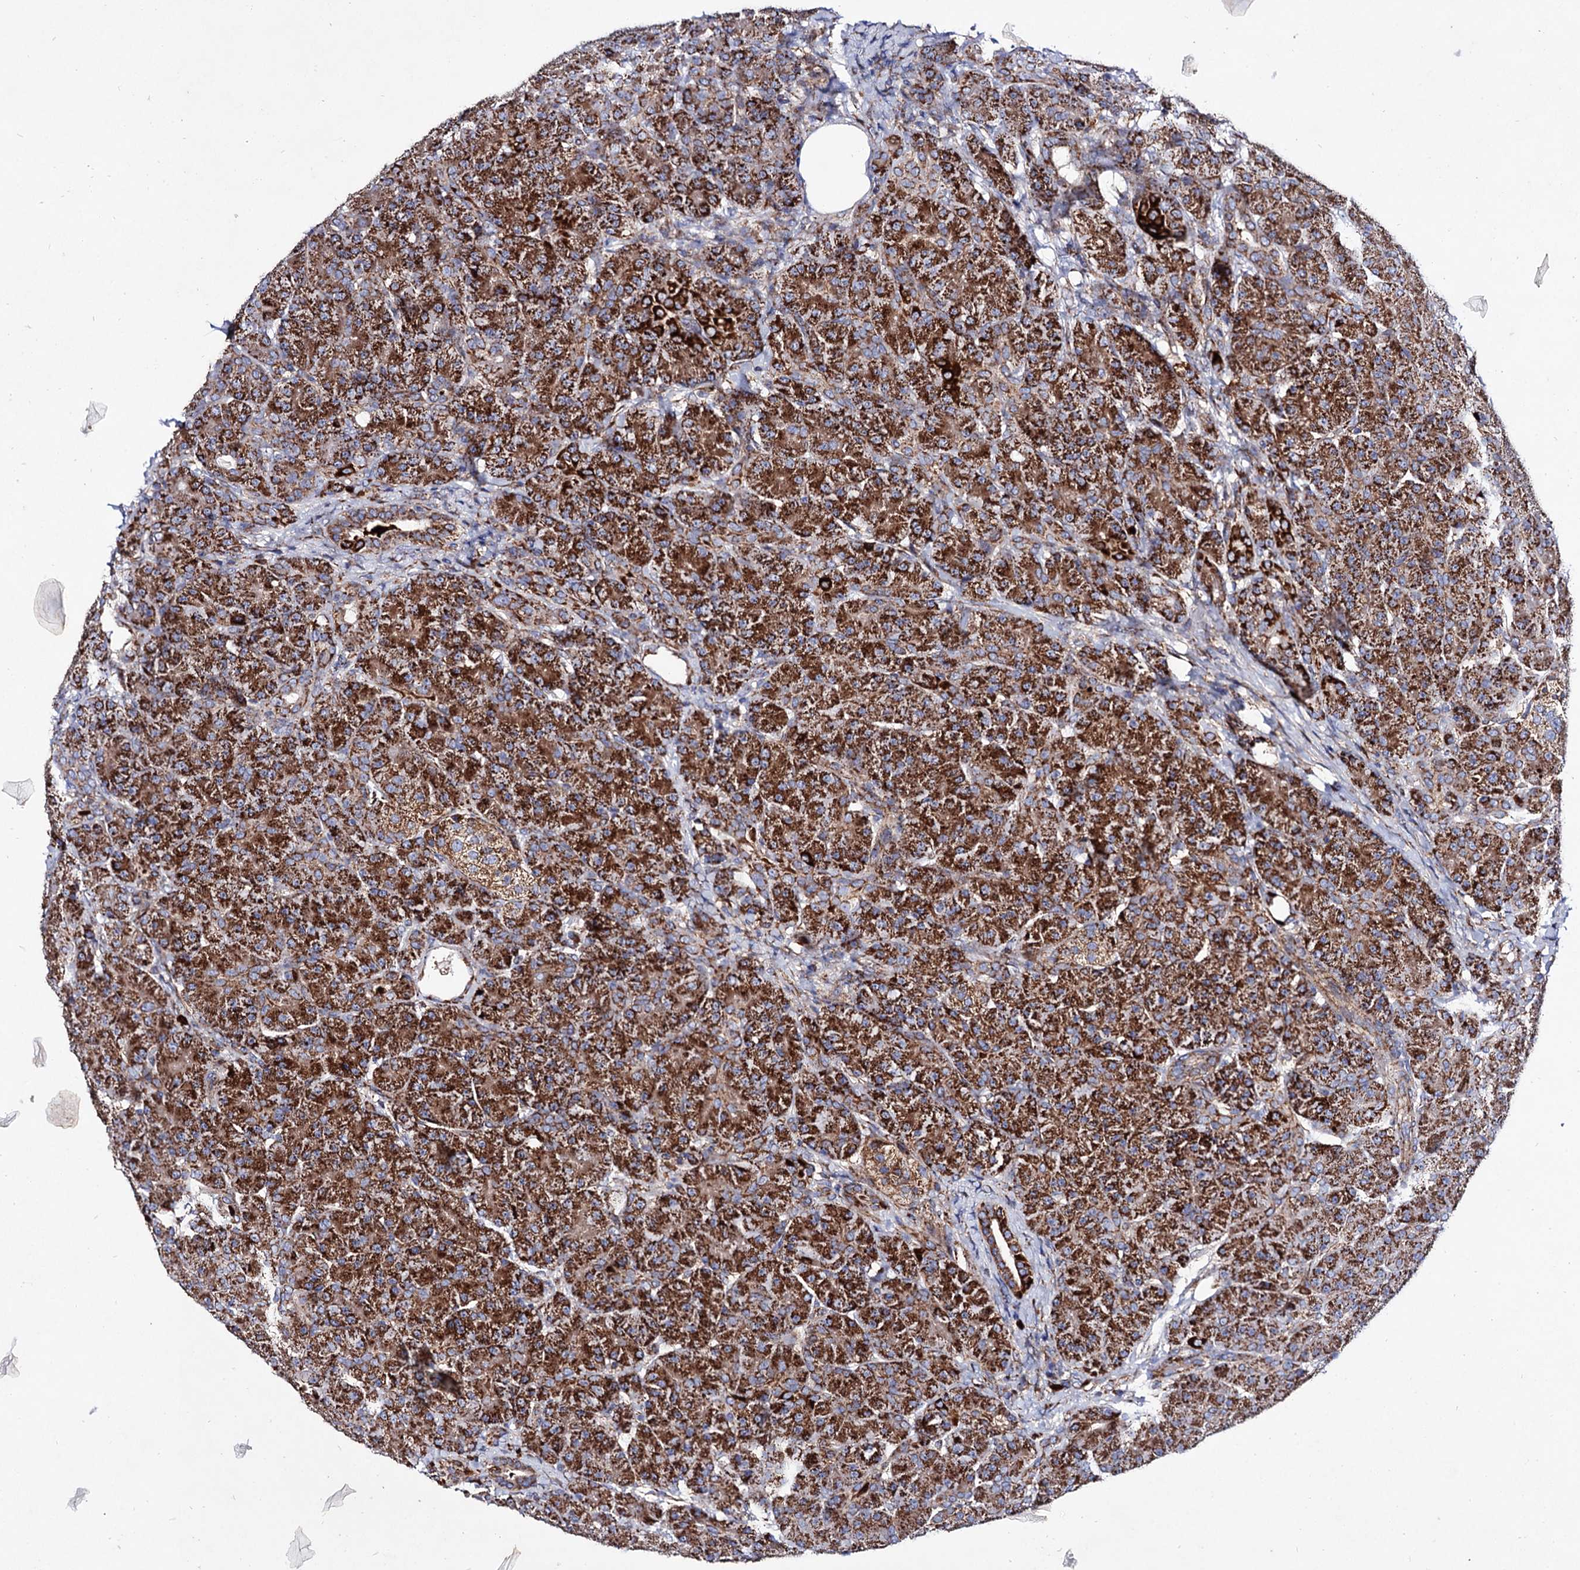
{"staining": {"intensity": "strong", "quantity": ">75%", "location": "cytoplasmic/membranous"}, "tissue": "pancreas", "cell_type": "Exocrine glandular cells", "image_type": "normal", "snomed": [{"axis": "morphology", "description": "Normal tissue, NOS"}, {"axis": "topography", "description": "Pancreas"}], "caption": "IHC (DAB) staining of benign human pancreas shows strong cytoplasmic/membranous protein positivity in approximately >75% of exocrine glandular cells. (DAB (3,3'-diaminobenzidine) IHC, brown staining for protein, blue staining for nuclei).", "gene": "ACAD9", "patient": {"sex": "male", "age": 63}}